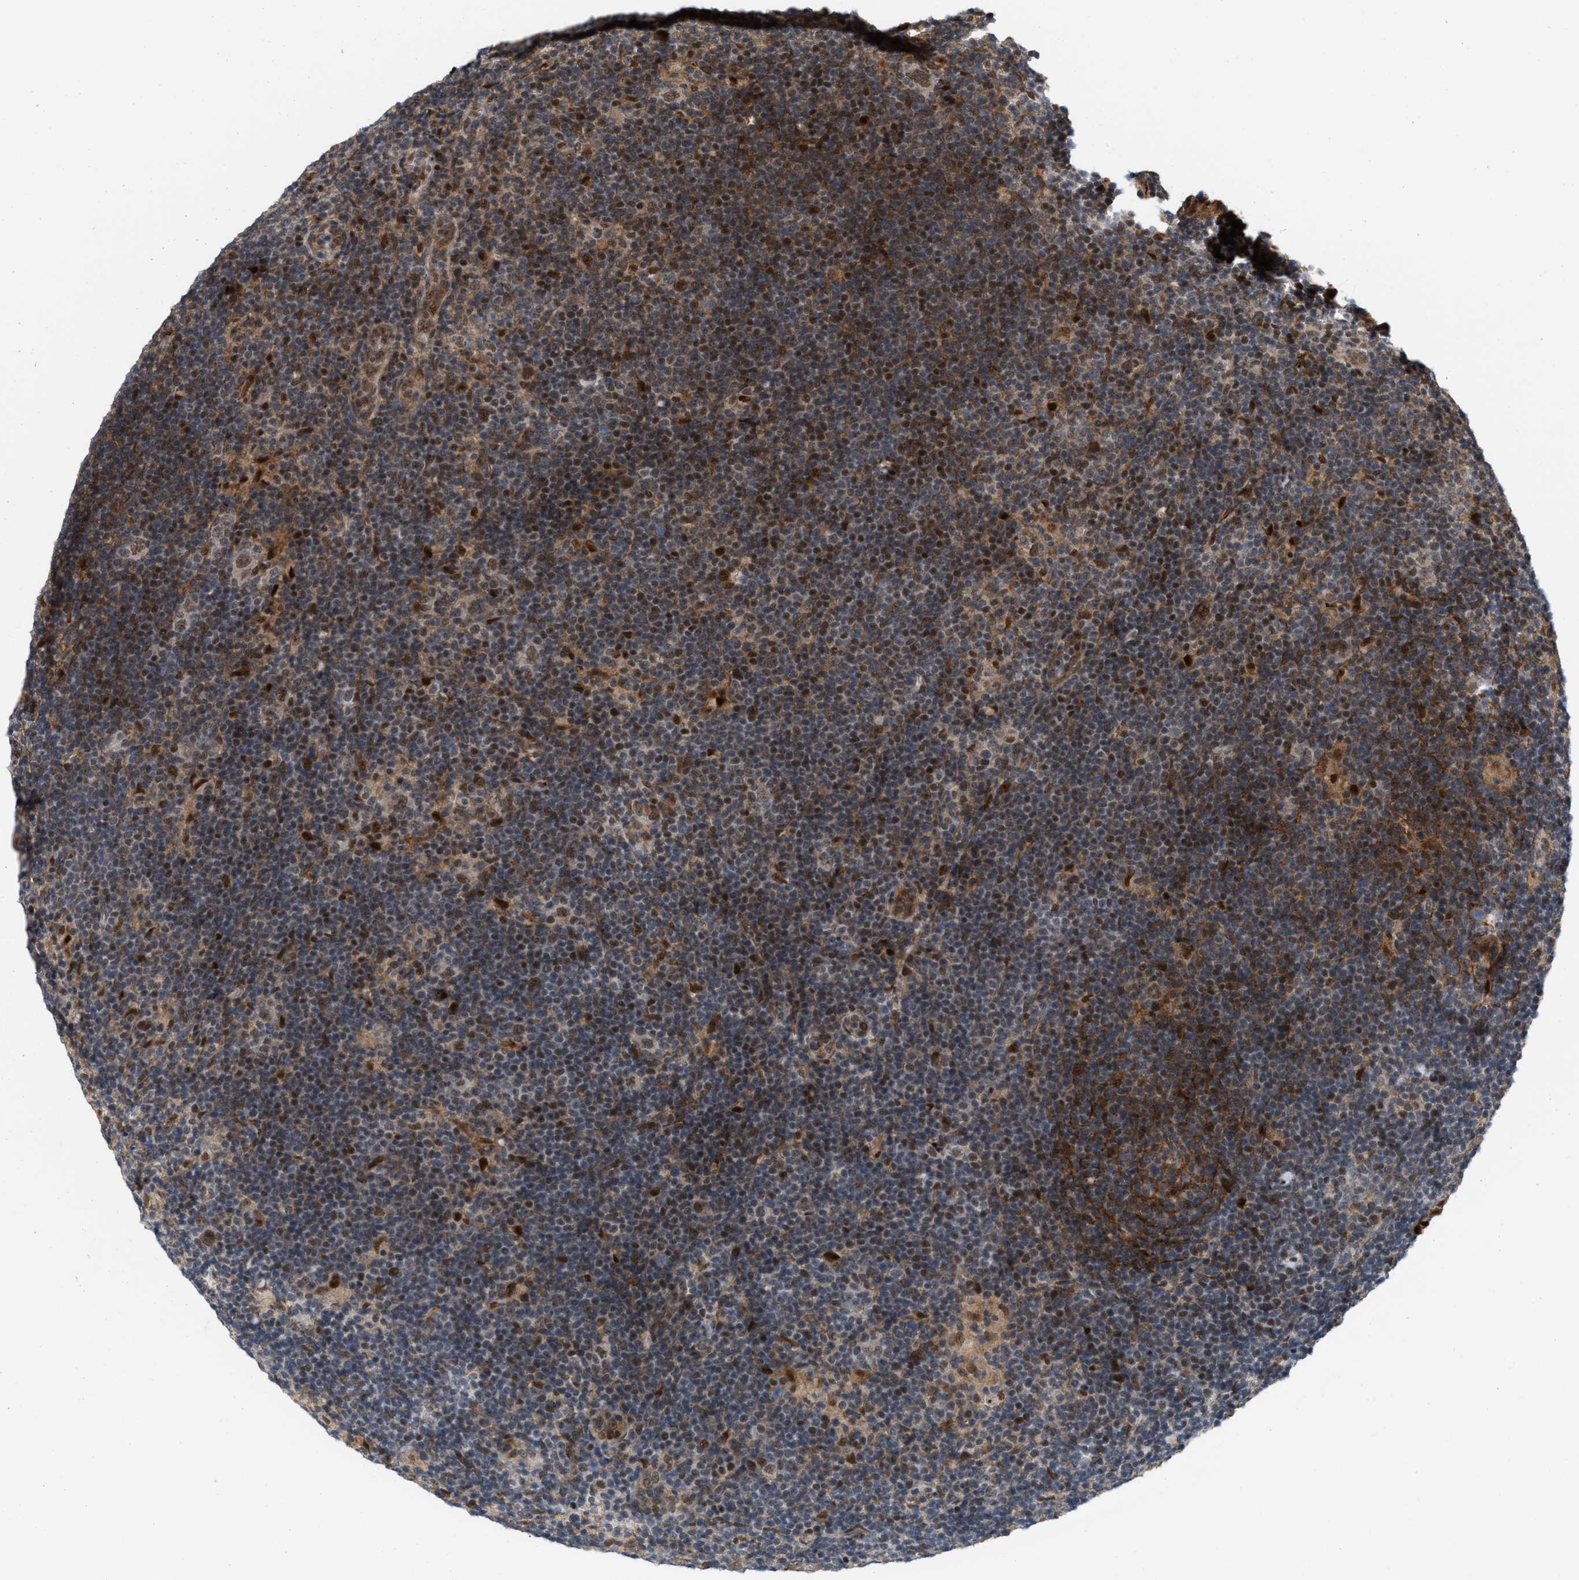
{"staining": {"intensity": "moderate", "quantity": ">75%", "location": "cytoplasmic/membranous,nuclear"}, "tissue": "lymphoma", "cell_type": "Tumor cells", "image_type": "cancer", "snomed": [{"axis": "morphology", "description": "Hodgkin's disease, NOS"}, {"axis": "topography", "description": "Lymph node"}], "caption": "Tumor cells demonstrate medium levels of moderate cytoplasmic/membranous and nuclear staining in approximately >75% of cells in Hodgkin's disease. The staining is performed using DAB brown chromogen to label protein expression. The nuclei are counter-stained blue using hematoxylin.", "gene": "ANKRD11", "patient": {"sex": "female", "age": 57}}